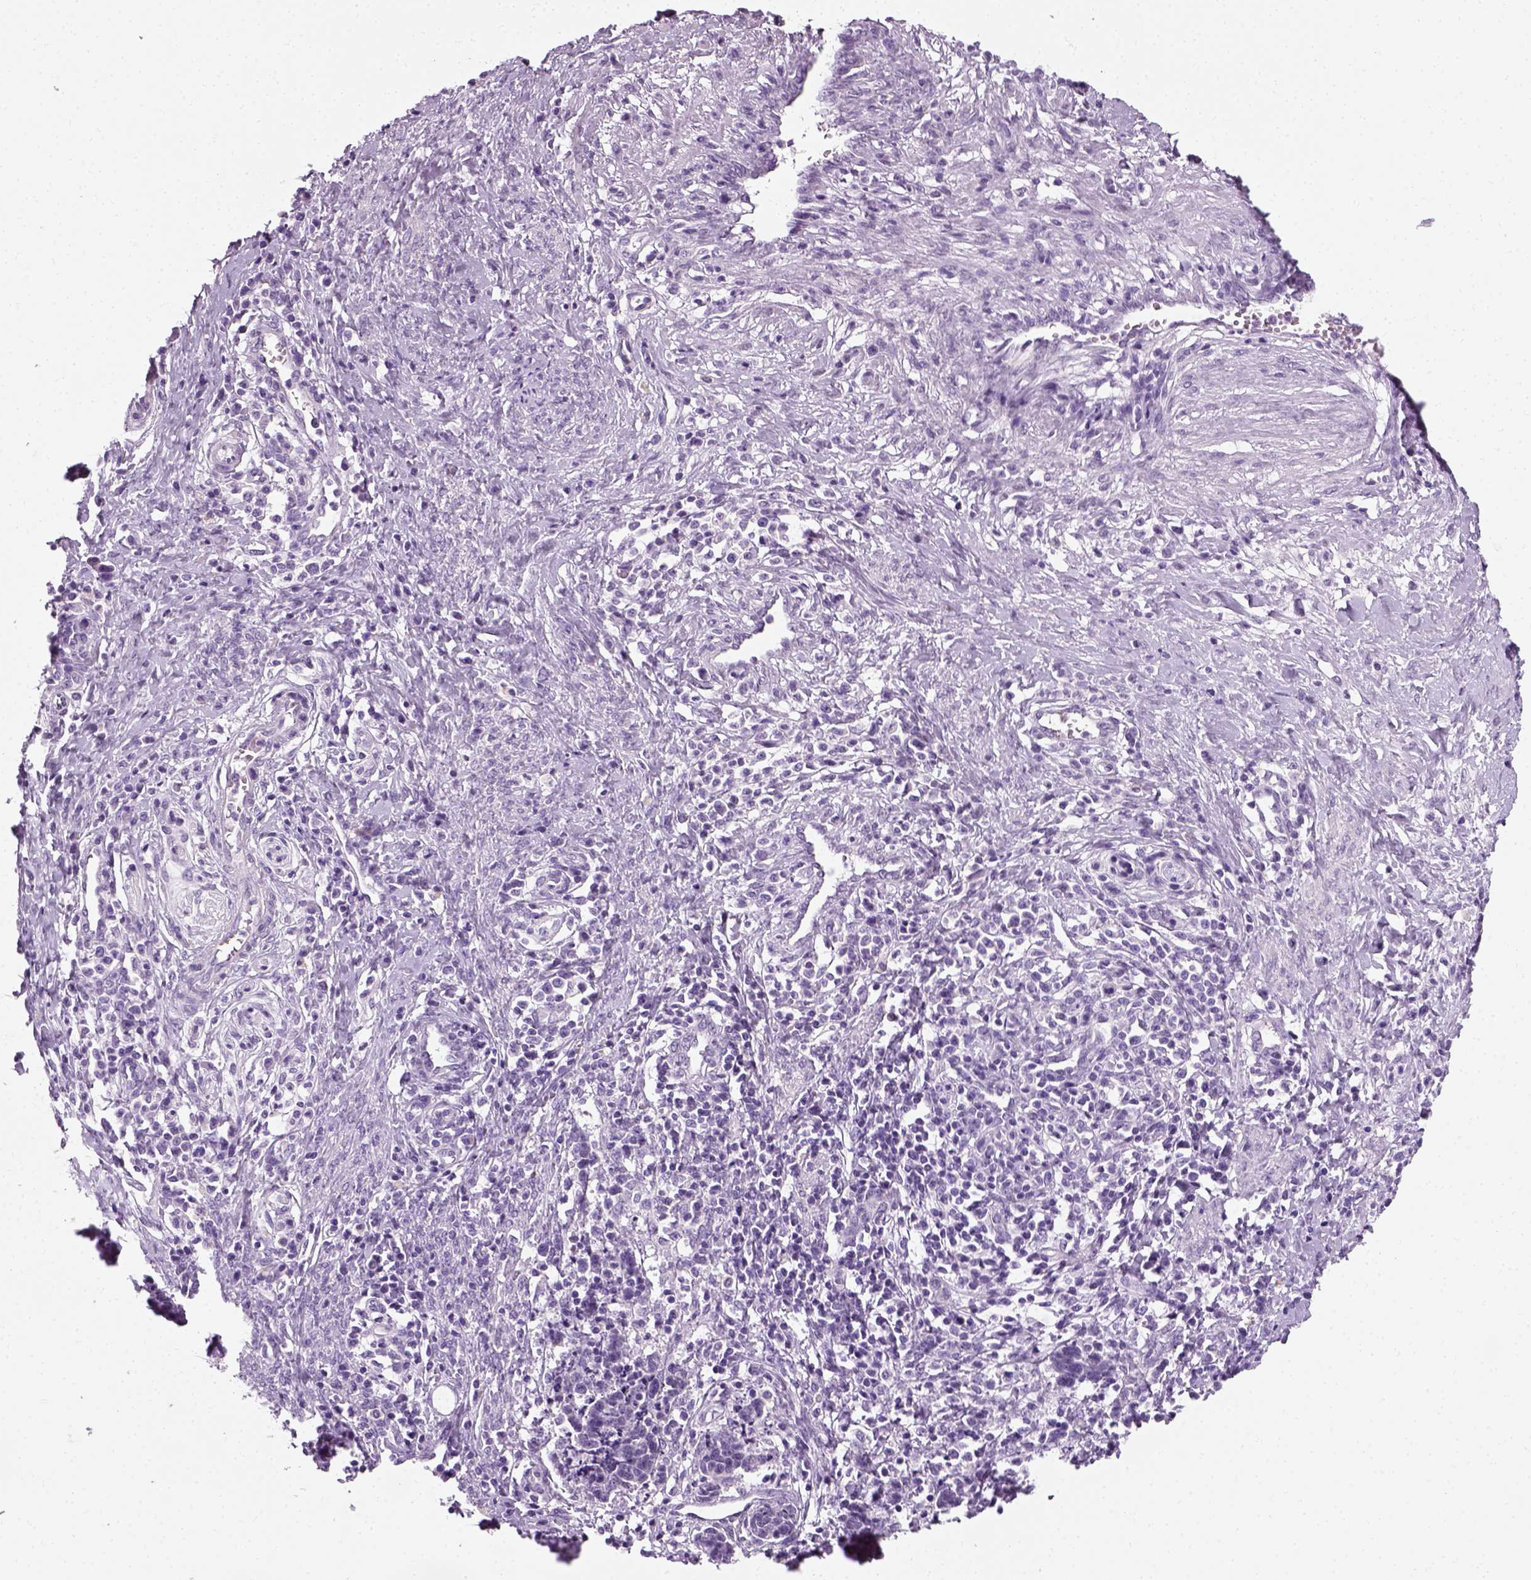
{"staining": {"intensity": "negative", "quantity": "none", "location": "none"}, "tissue": "cervical cancer", "cell_type": "Tumor cells", "image_type": "cancer", "snomed": [{"axis": "morphology", "description": "Squamous cell carcinoma, NOS"}, {"axis": "topography", "description": "Cervix"}], "caption": "Squamous cell carcinoma (cervical) was stained to show a protein in brown. There is no significant expression in tumor cells.", "gene": "SPATA31E1", "patient": {"sex": "female", "age": 35}}